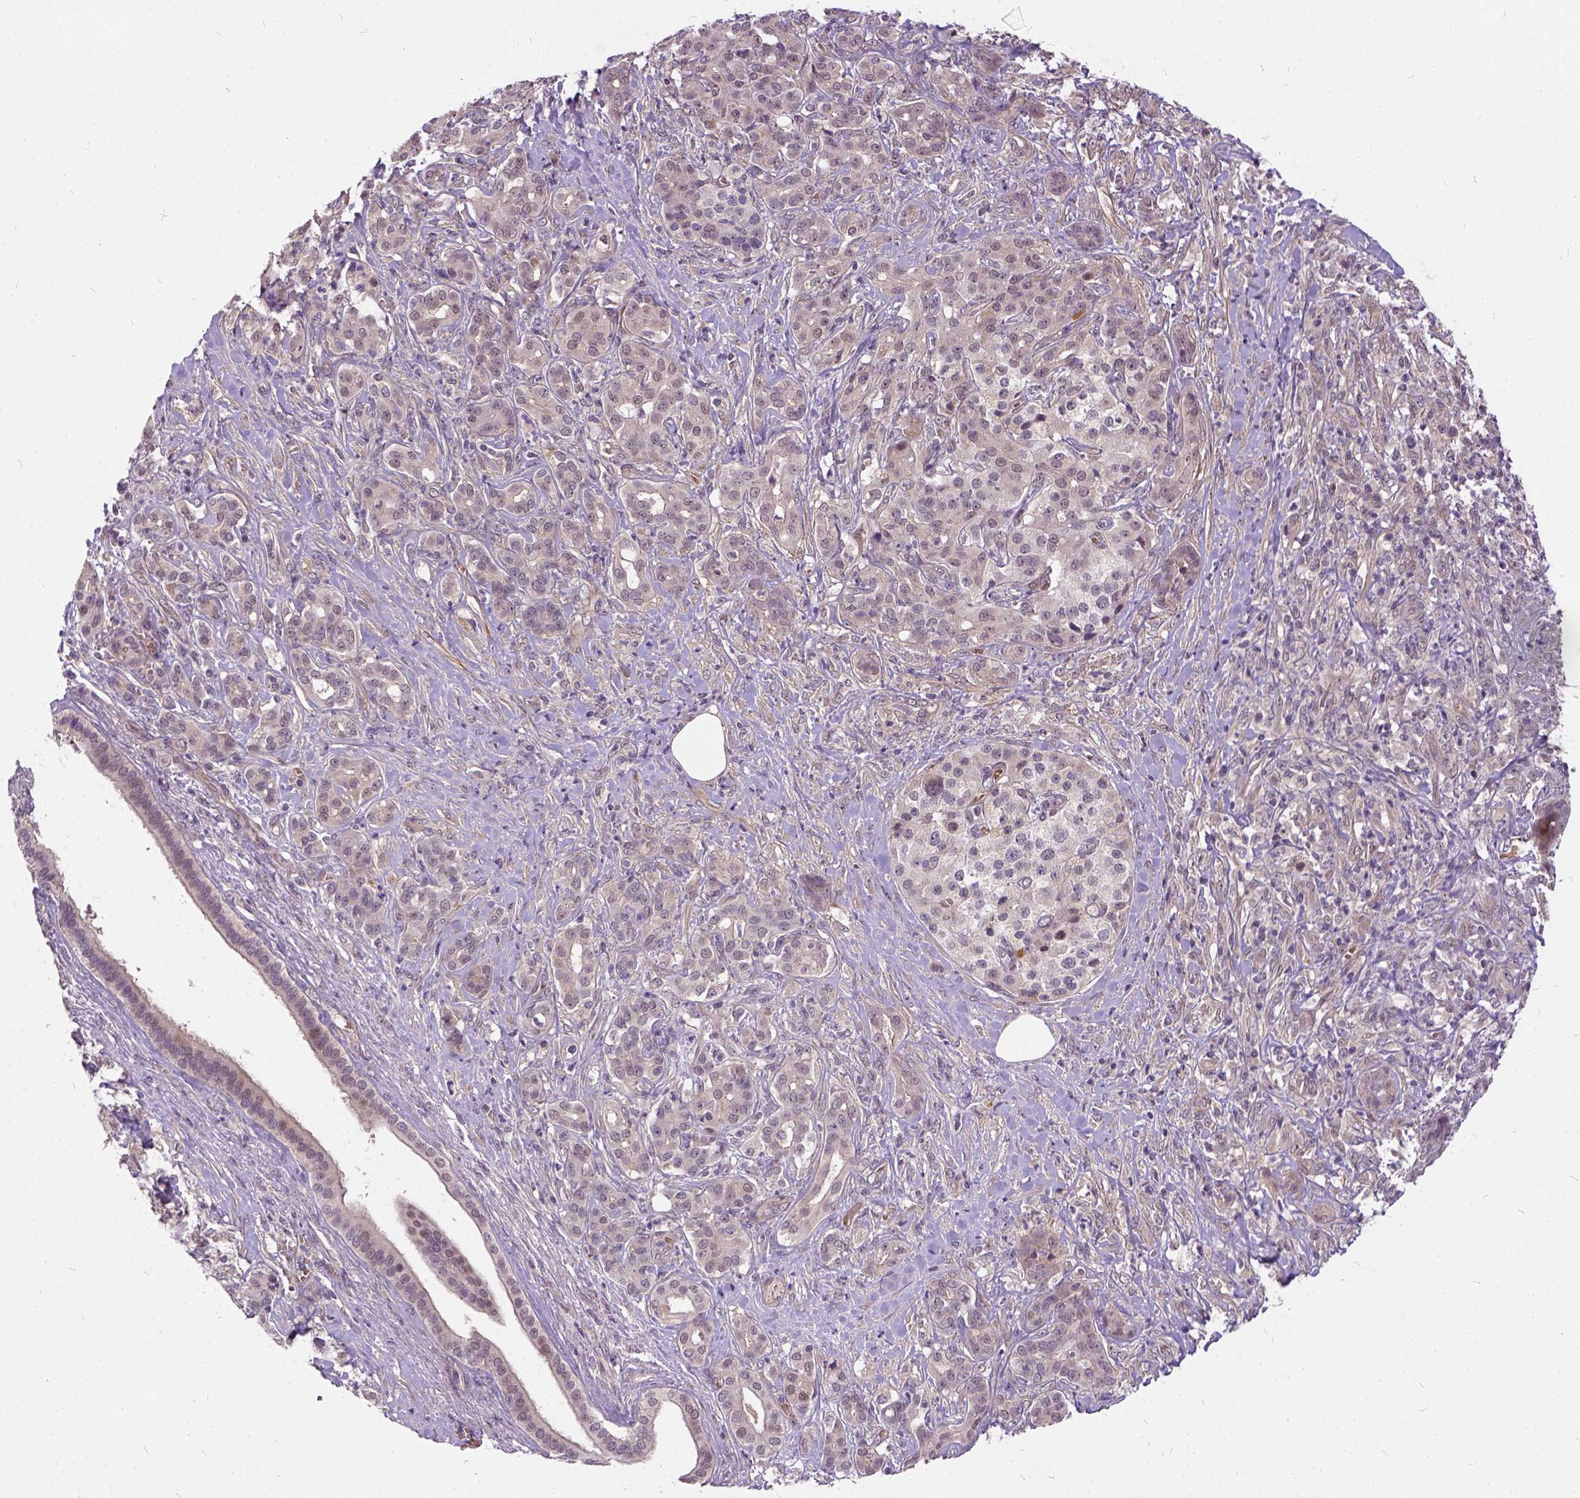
{"staining": {"intensity": "negative", "quantity": "none", "location": "none"}, "tissue": "pancreatic cancer", "cell_type": "Tumor cells", "image_type": "cancer", "snomed": [{"axis": "morphology", "description": "Normal tissue, NOS"}, {"axis": "morphology", "description": "Inflammation, NOS"}, {"axis": "morphology", "description": "Adenocarcinoma, NOS"}, {"axis": "topography", "description": "Pancreas"}], "caption": "Immunohistochemistry (IHC) photomicrograph of neoplastic tissue: pancreatic cancer stained with DAB exhibits no significant protein expression in tumor cells. (DAB (3,3'-diaminobenzidine) IHC visualized using brightfield microscopy, high magnification).", "gene": "ILRUN", "patient": {"sex": "male", "age": 57}}